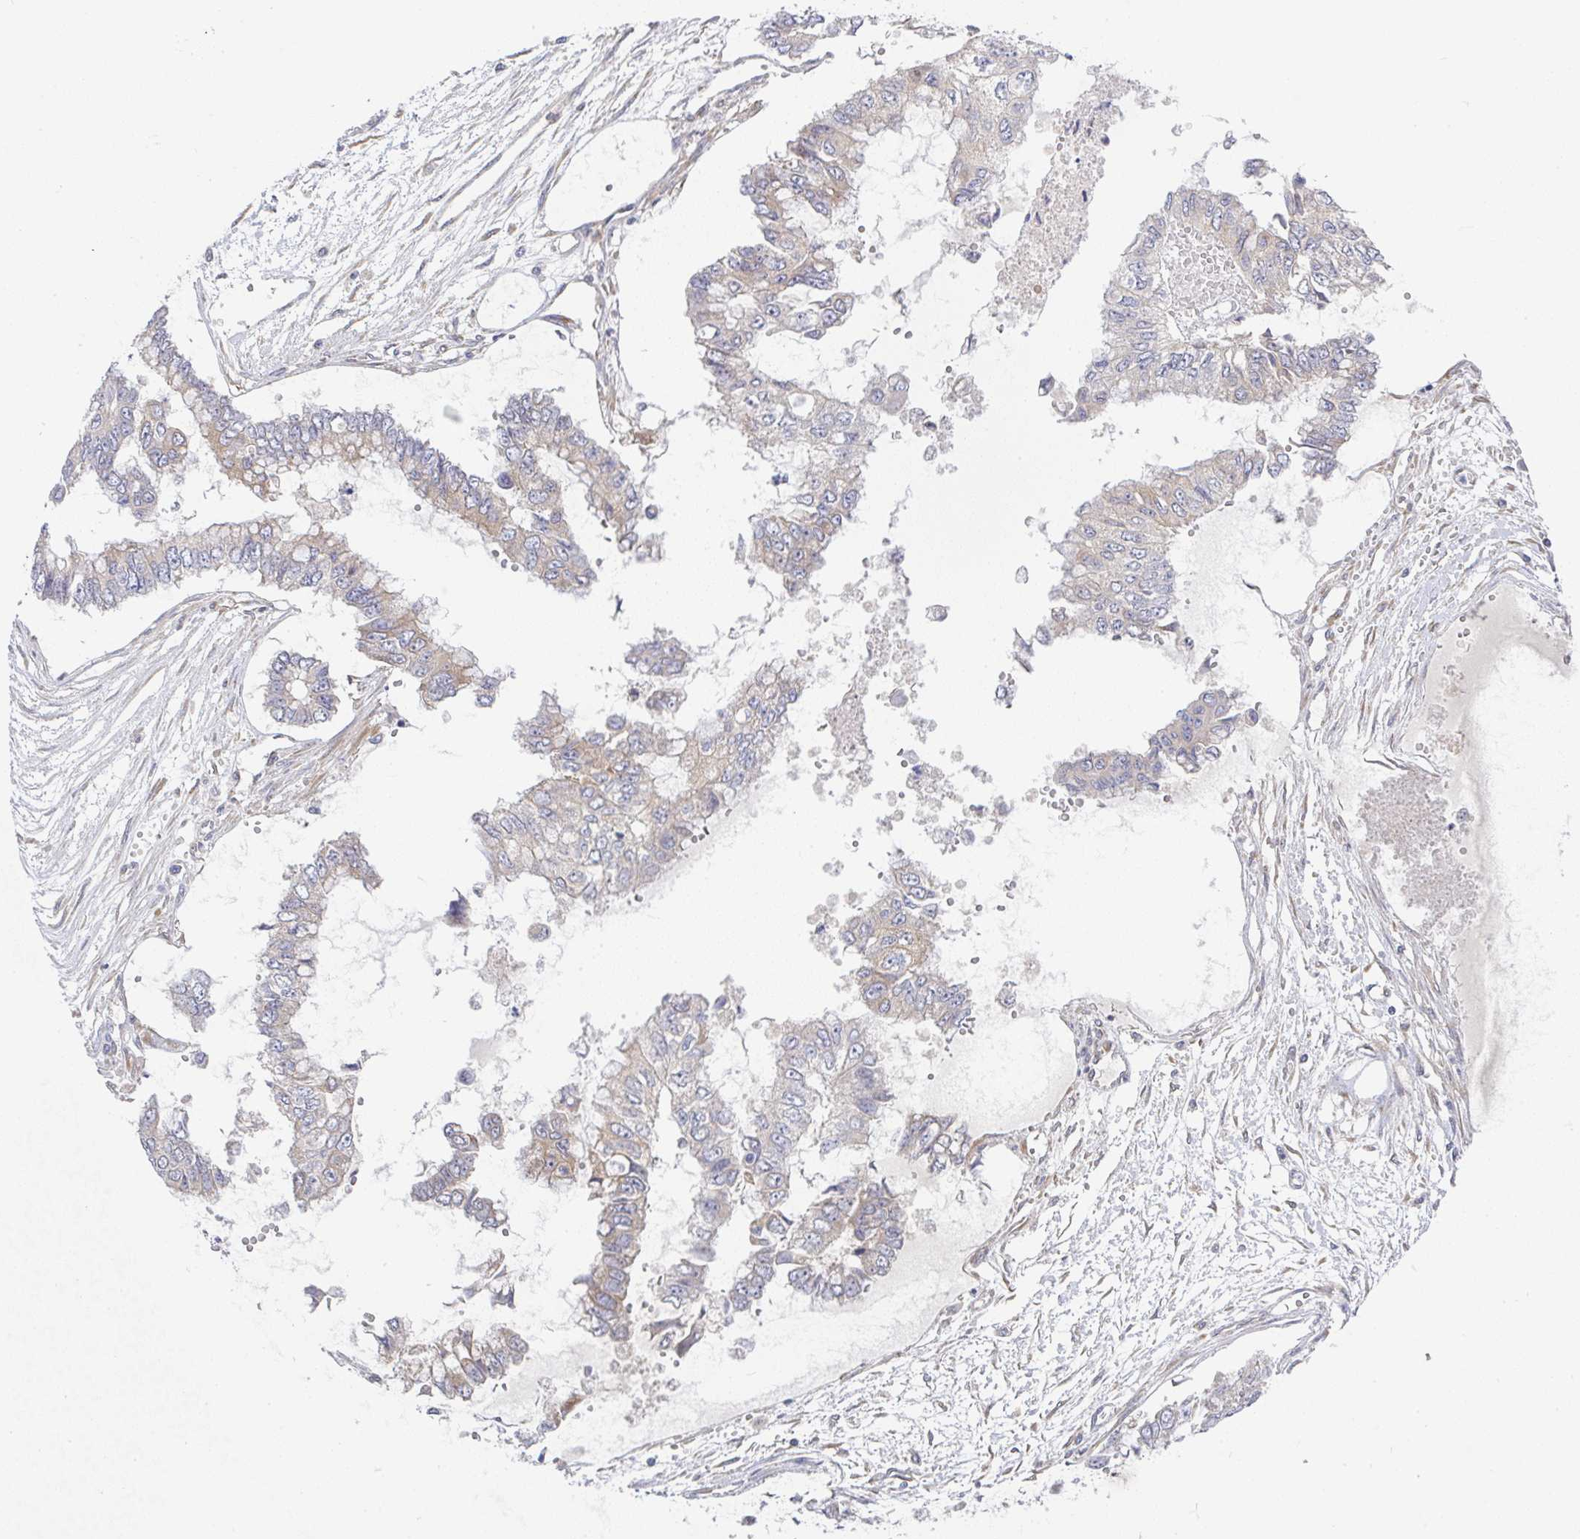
{"staining": {"intensity": "weak", "quantity": "<25%", "location": "cytoplasmic/membranous"}, "tissue": "ovarian cancer", "cell_type": "Tumor cells", "image_type": "cancer", "snomed": [{"axis": "morphology", "description": "Cystadenocarcinoma, mucinous, NOS"}, {"axis": "topography", "description": "Ovary"}], "caption": "There is no significant expression in tumor cells of ovarian cancer. (Brightfield microscopy of DAB immunohistochemistry at high magnification).", "gene": "DERL2", "patient": {"sex": "female", "age": 72}}